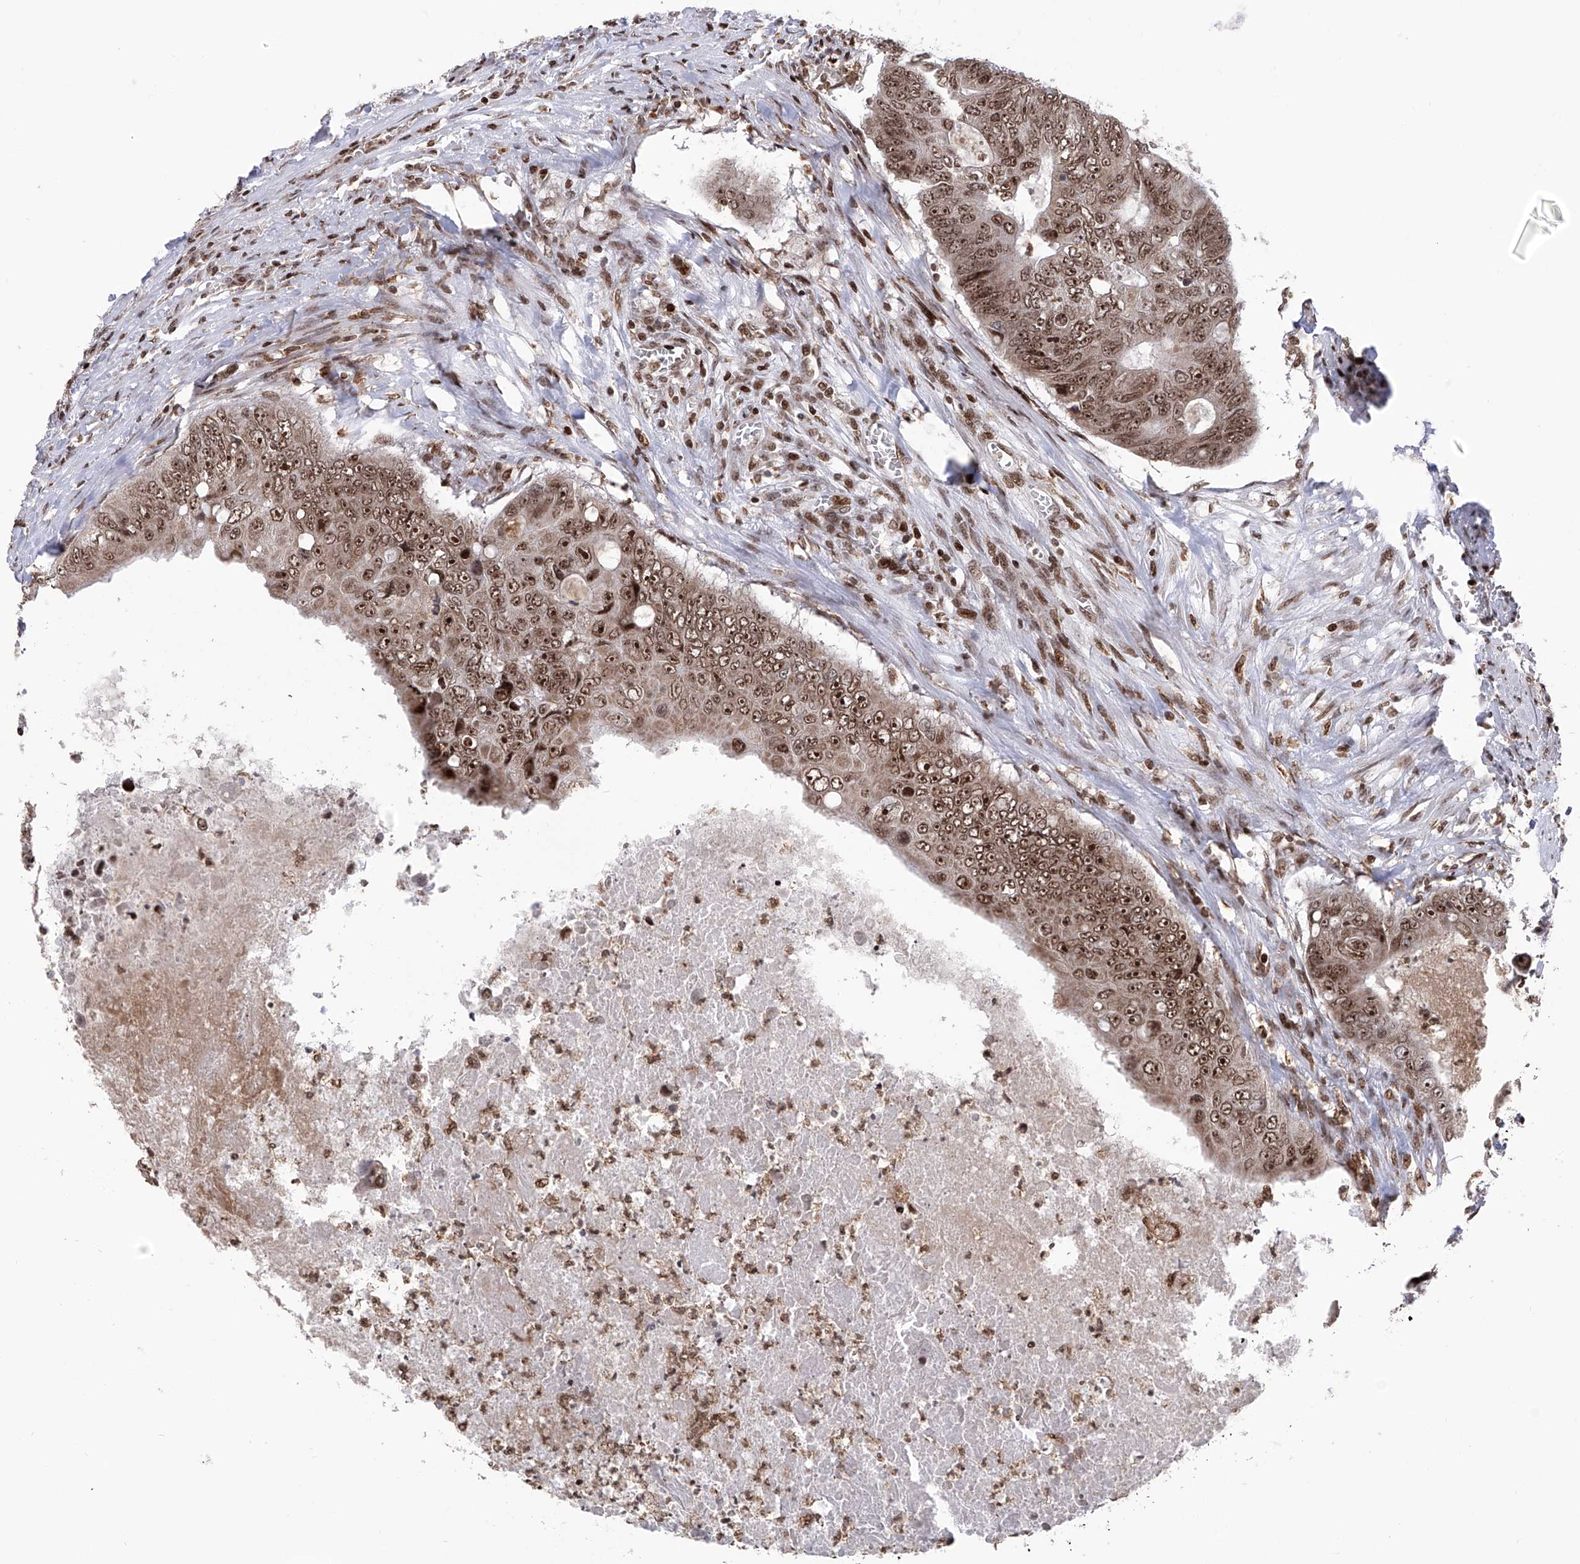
{"staining": {"intensity": "strong", "quantity": ">75%", "location": "nuclear"}, "tissue": "colorectal cancer", "cell_type": "Tumor cells", "image_type": "cancer", "snomed": [{"axis": "morphology", "description": "Adenocarcinoma, NOS"}, {"axis": "topography", "description": "Colon"}], "caption": "Protein staining of colorectal cancer tissue shows strong nuclear expression in about >75% of tumor cells. The protein is shown in brown color, while the nuclei are stained blue.", "gene": "PAK1IP1", "patient": {"sex": "male", "age": 87}}